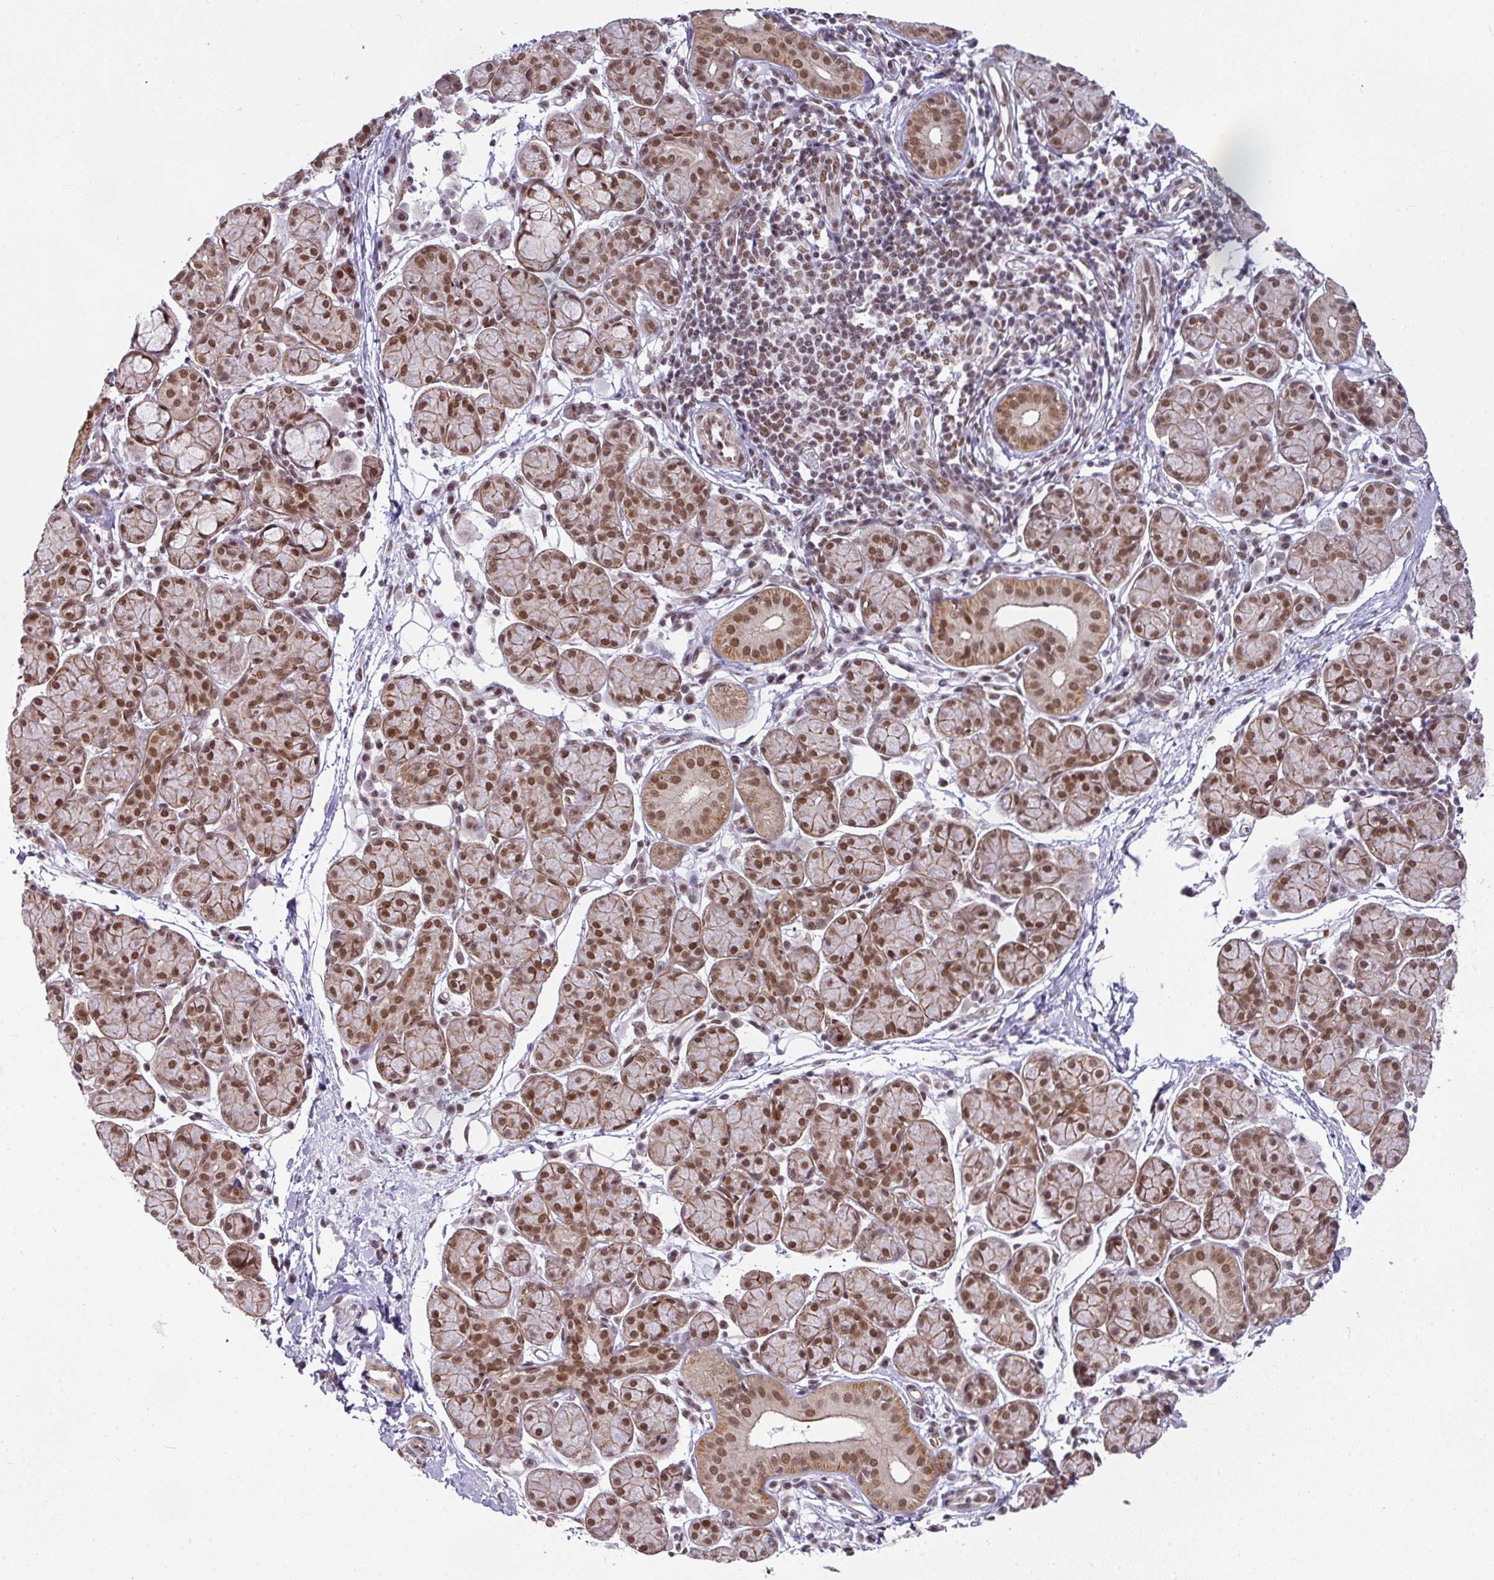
{"staining": {"intensity": "moderate", "quantity": ">75%", "location": "cytoplasmic/membranous,nuclear"}, "tissue": "salivary gland", "cell_type": "Glandular cells", "image_type": "normal", "snomed": [{"axis": "morphology", "description": "Normal tissue, NOS"}, {"axis": "morphology", "description": "Inflammation, NOS"}, {"axis": "topography", "description": "Lymph node"}, {"axis": "topography", "description": "Salivary gland"}], "caption": "Immunohistochemical staining of benign salivary gland displays >75% levels of moderate cytoplasmic/membranous,nuclear protein positivity in approximately >75% of glandular cells.", "gene": "NCOA5", "patient": {"sex": "male", "age": 3}}